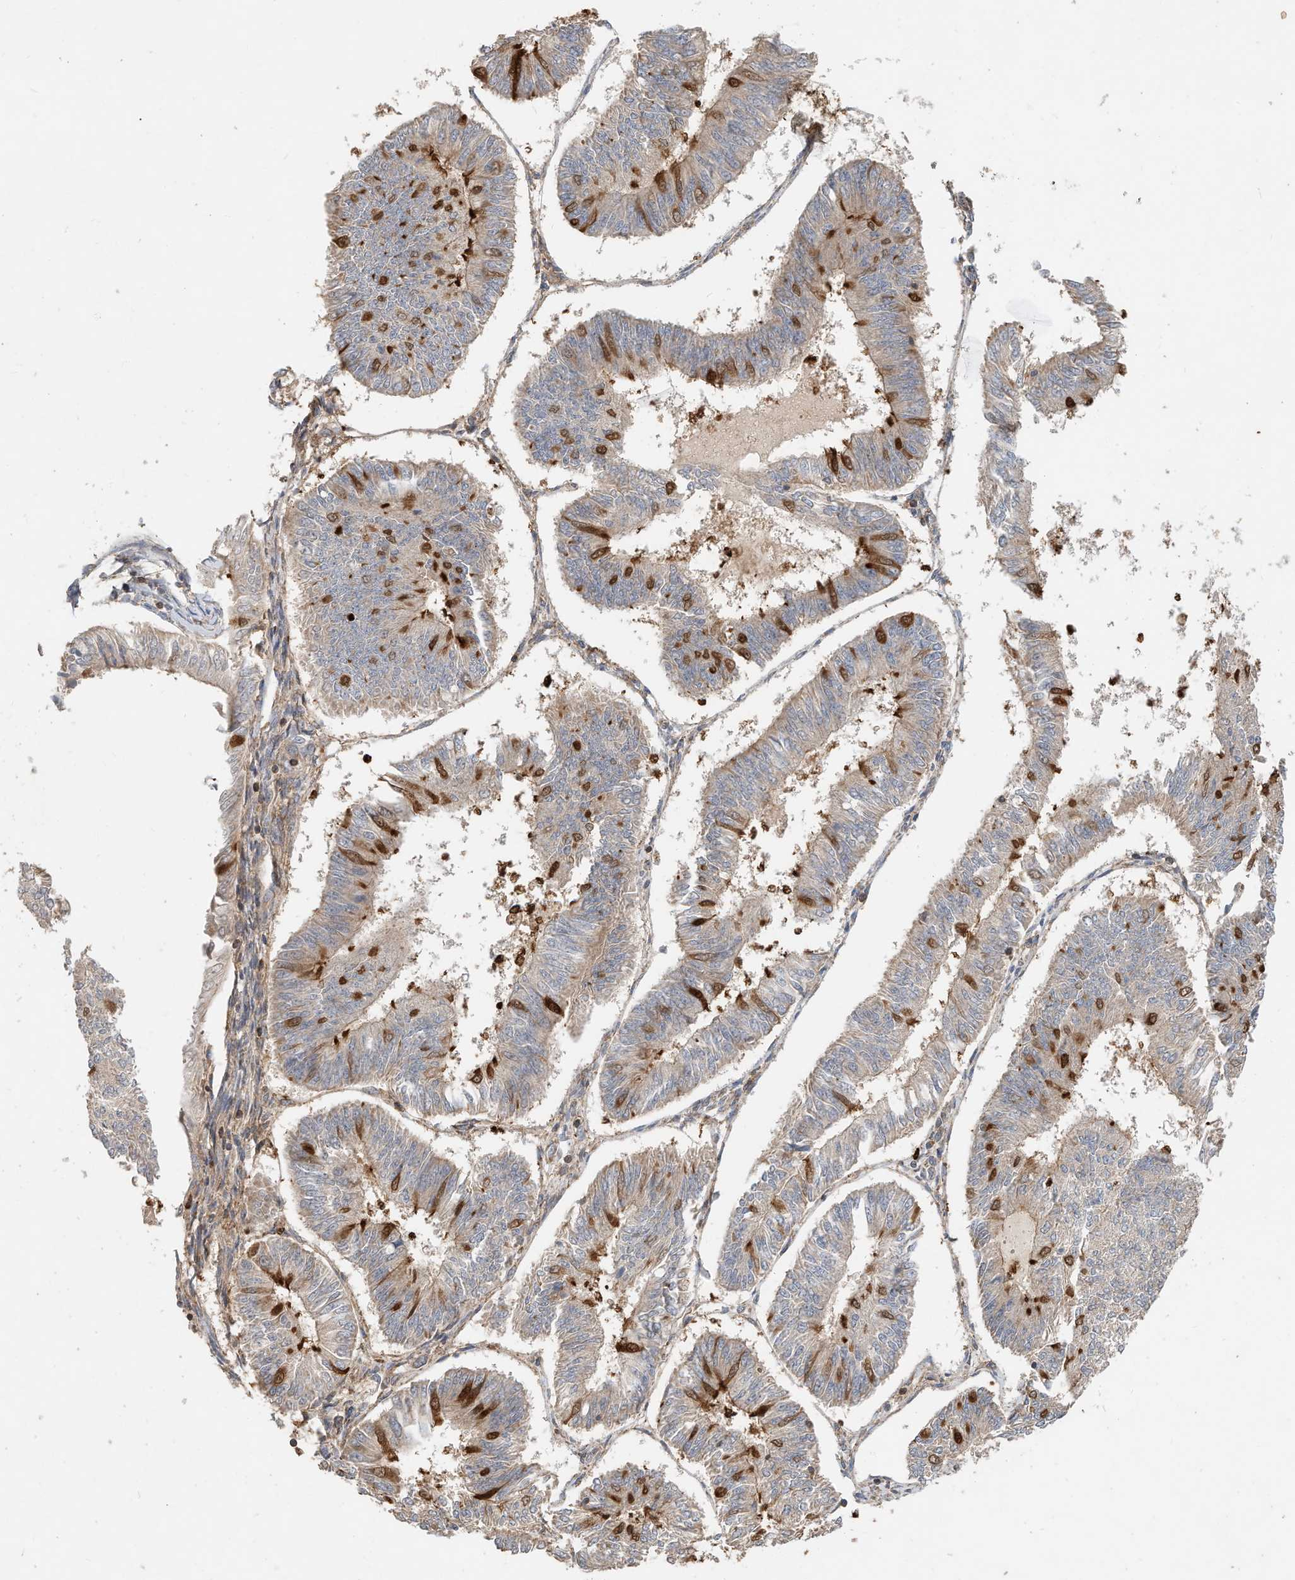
{"staining": {"intensity": "strong", "quantity": "<25%", "location": "cytoplasmic/membranous"}, "tissue": "endometrial cancer", "cell_type": "Tumor cells", "image_type": "cancer", "snomed": [{"axis": "morphology", "description": "Adenocarcinoma, NOS"}, {"axis": "topography", "description": "Endometrium"}], "caption": "DAB immunohistochemical staining of endometrial adenocarcinoma exhibits strong cytoplasmic/membranous protein staining in approximately <25% of tumor cells. (Brightfield microscopy of DAB IHC at high magnification).", "gene": "CPAMD8", "patient": {"sex": "female", "age": 58}}